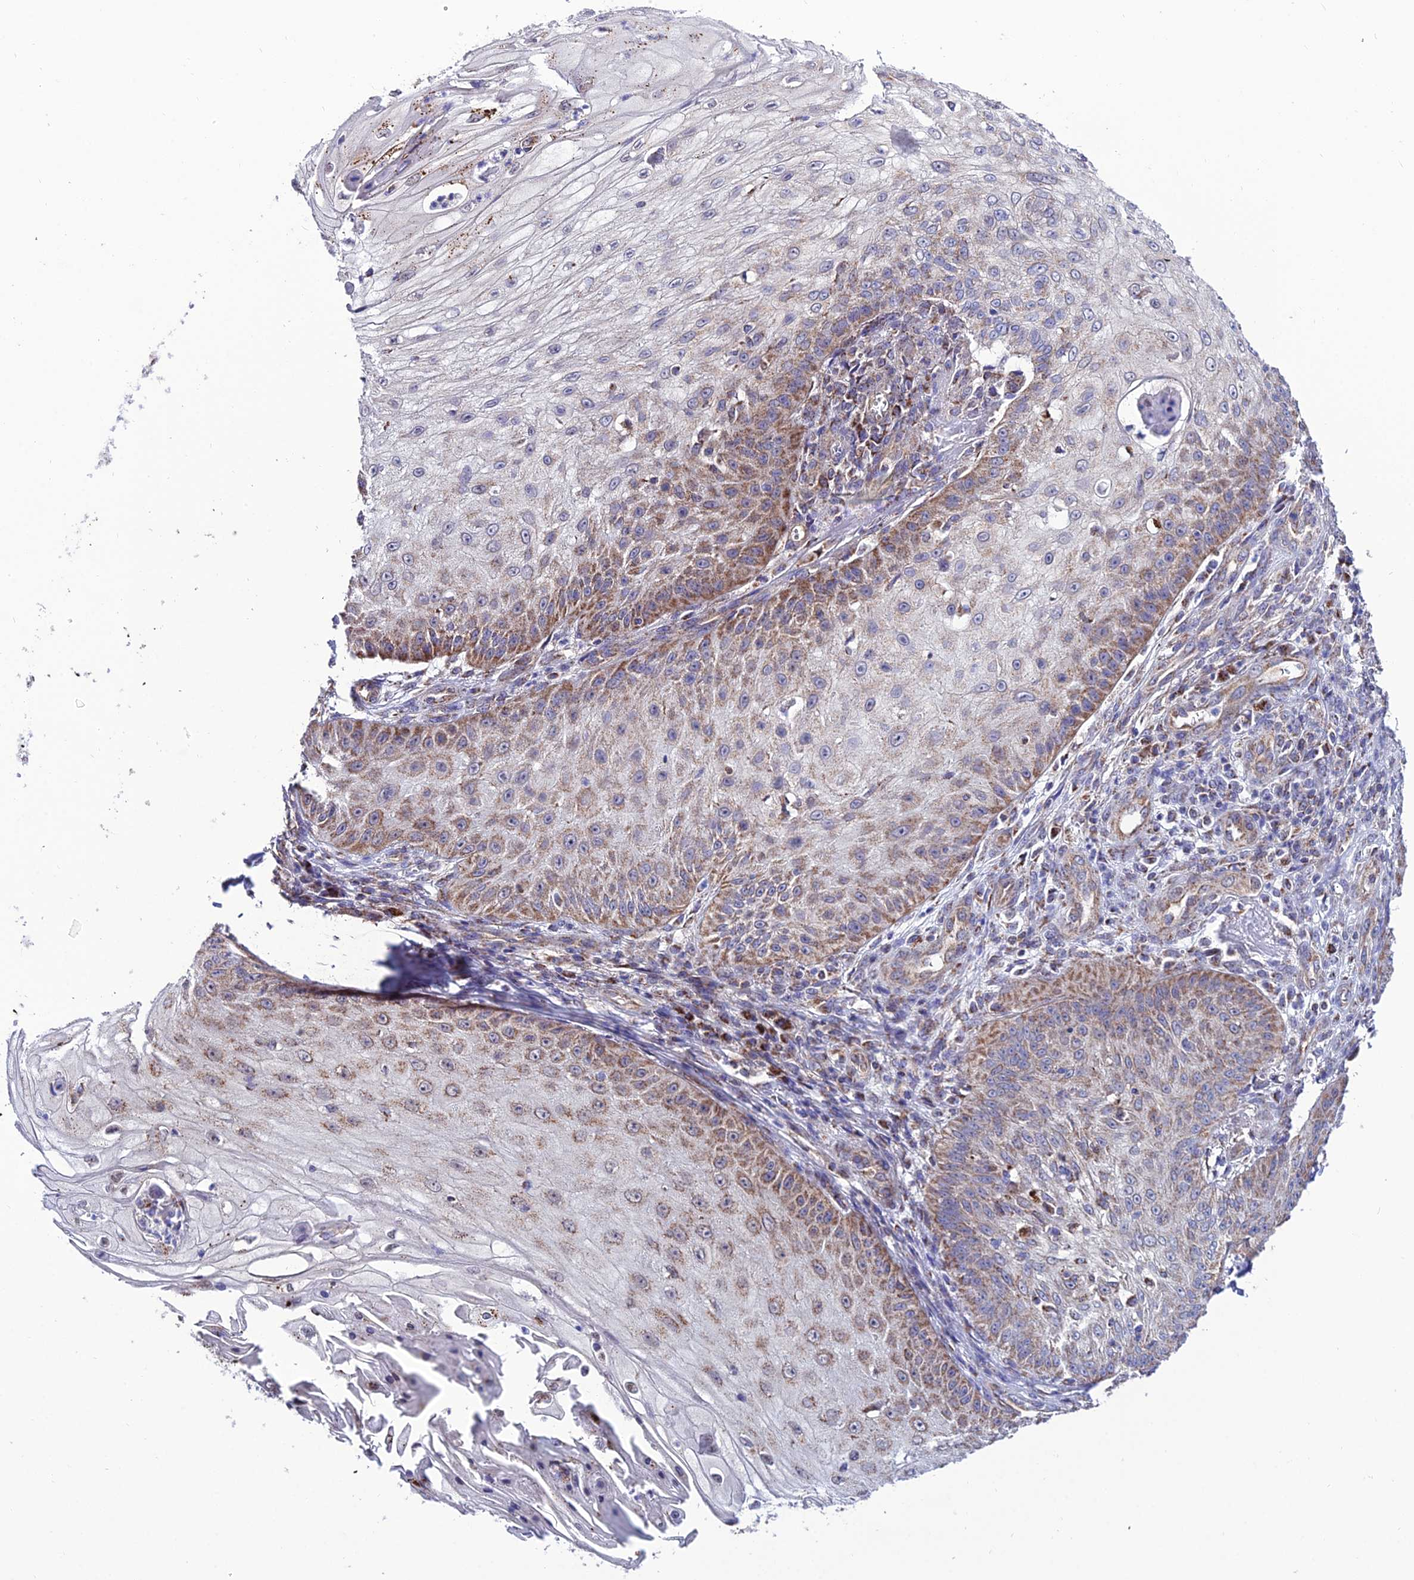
{"staining": {"intensity": "moderate", "quantity": "25%-75%", "location": "cytoplasmic/membranous"}, "tissue": "skin cancer", "cell_type": "Tumor cells", "image_type": "cancer", "snomed": [{"axis": "morphology", "description": "Squamous cell carcinoma, NOS"}, {"axis": "topography", "description": "Skin"}], "caption": "Moderate cytoplasmic/membranous positivity for a protein is seen in approximately 25%-75% of tumor cells of skin cancer (squamous cell carcinoma) using immunohistochemistry (IHC).", "gene": "PSMD2", "patient": {"sex": "male", "age": 70}}